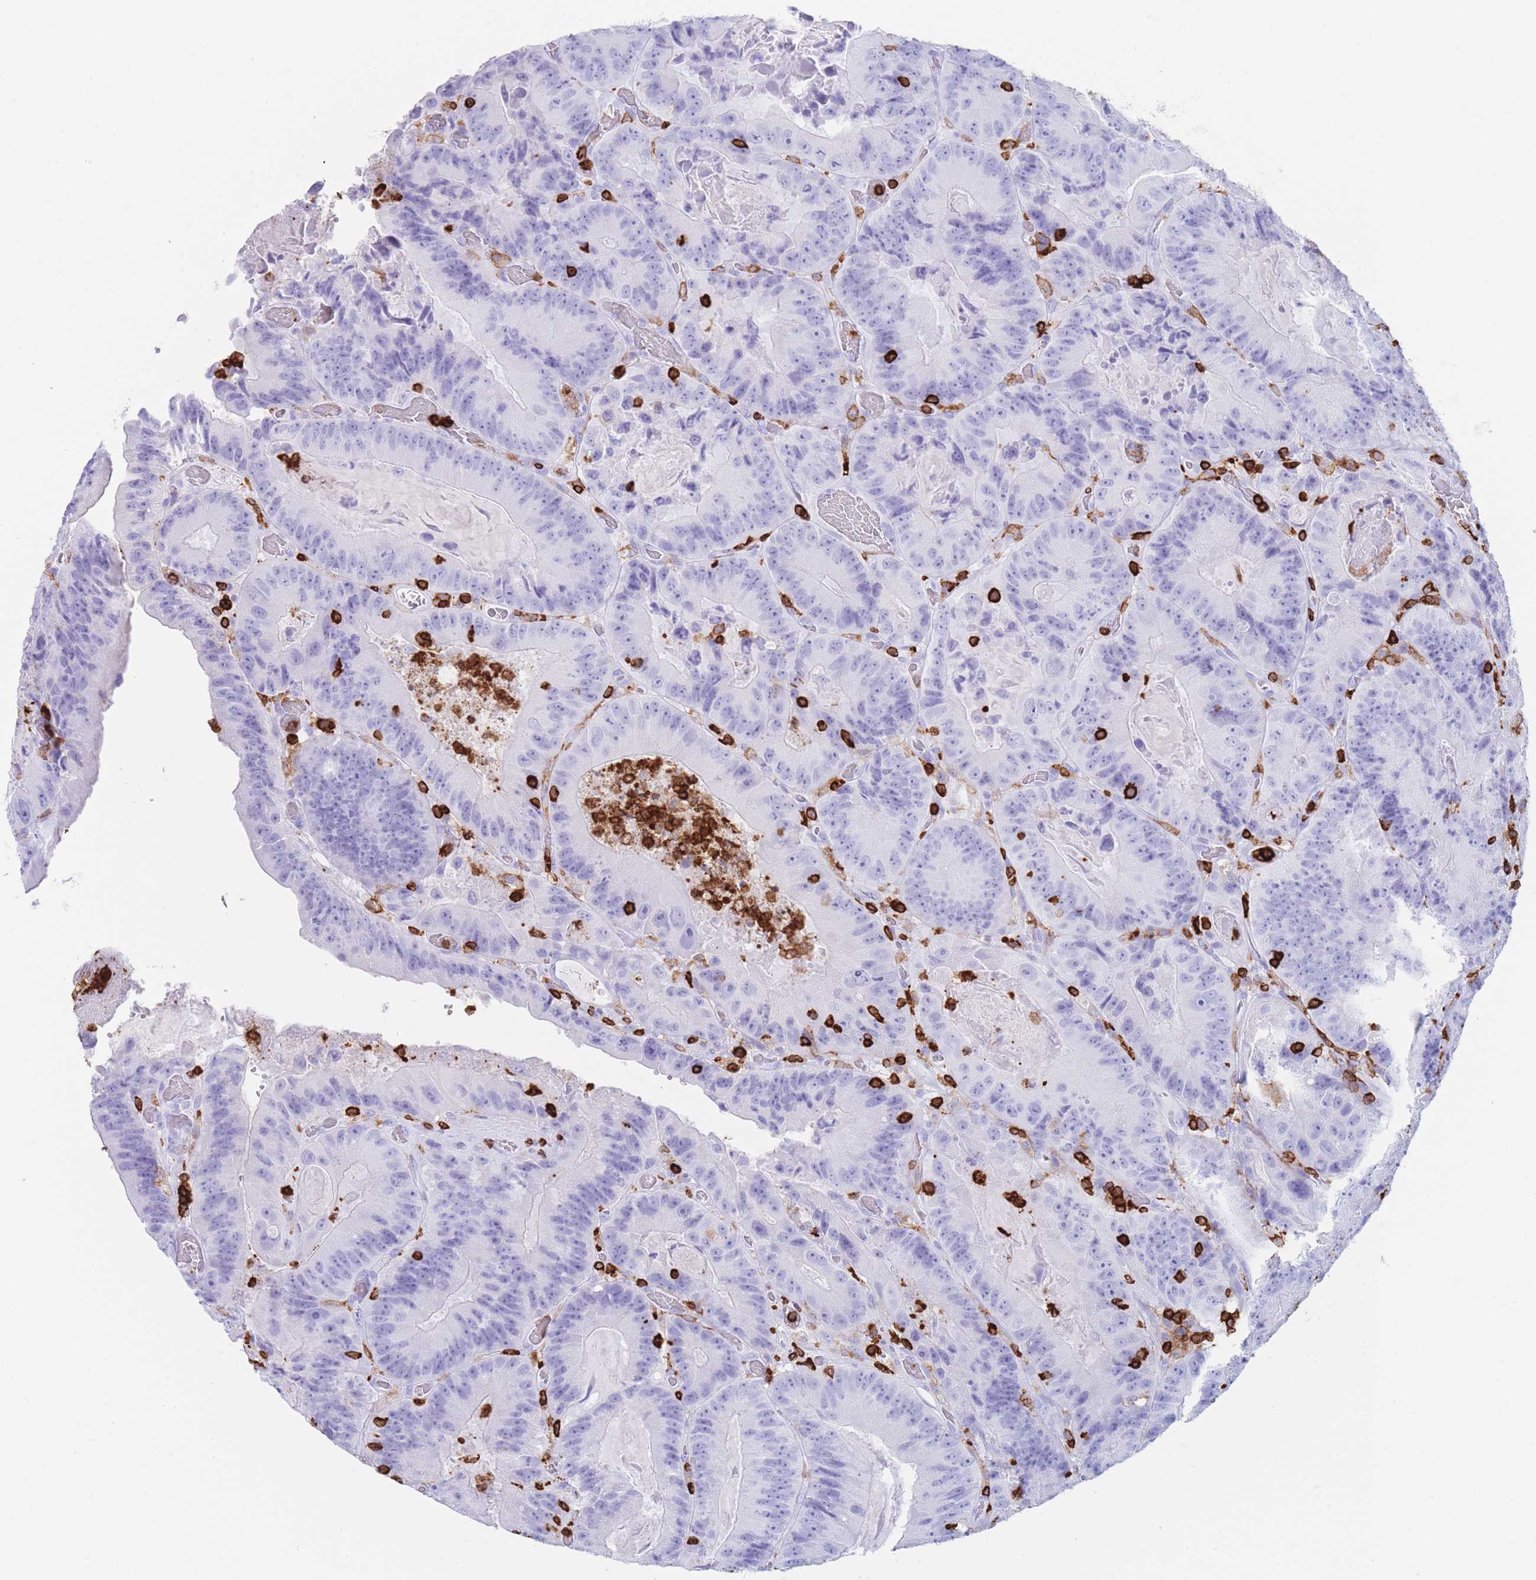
{"staining": {"intensity": "negative", "quantity": "none", "location": "none"}, "tissue": "colorectal cancer", "cell_type": "Tumor cells", "image_type": "cancer", "snomed": [{"axis": "morphology", "description": "Adenocarcinoma, NOS"}, {"axis": "topography", "description": "Colon"}], "caption": "Immunohistochemistry photomicrograph of neoplastic tissue: human colorectal adenocarcinoma stained with DAB shows no significant protein expression in tumor cells. The staining was performed using DAB (3,3'-diaminobenzidine) to visualize the protein expression in brown, while the nuclei were stained in blue with hematoxylin (Magnification: 20x).", "gene": "CORO1A", "patient": {"sex": "female", "age": 86}}